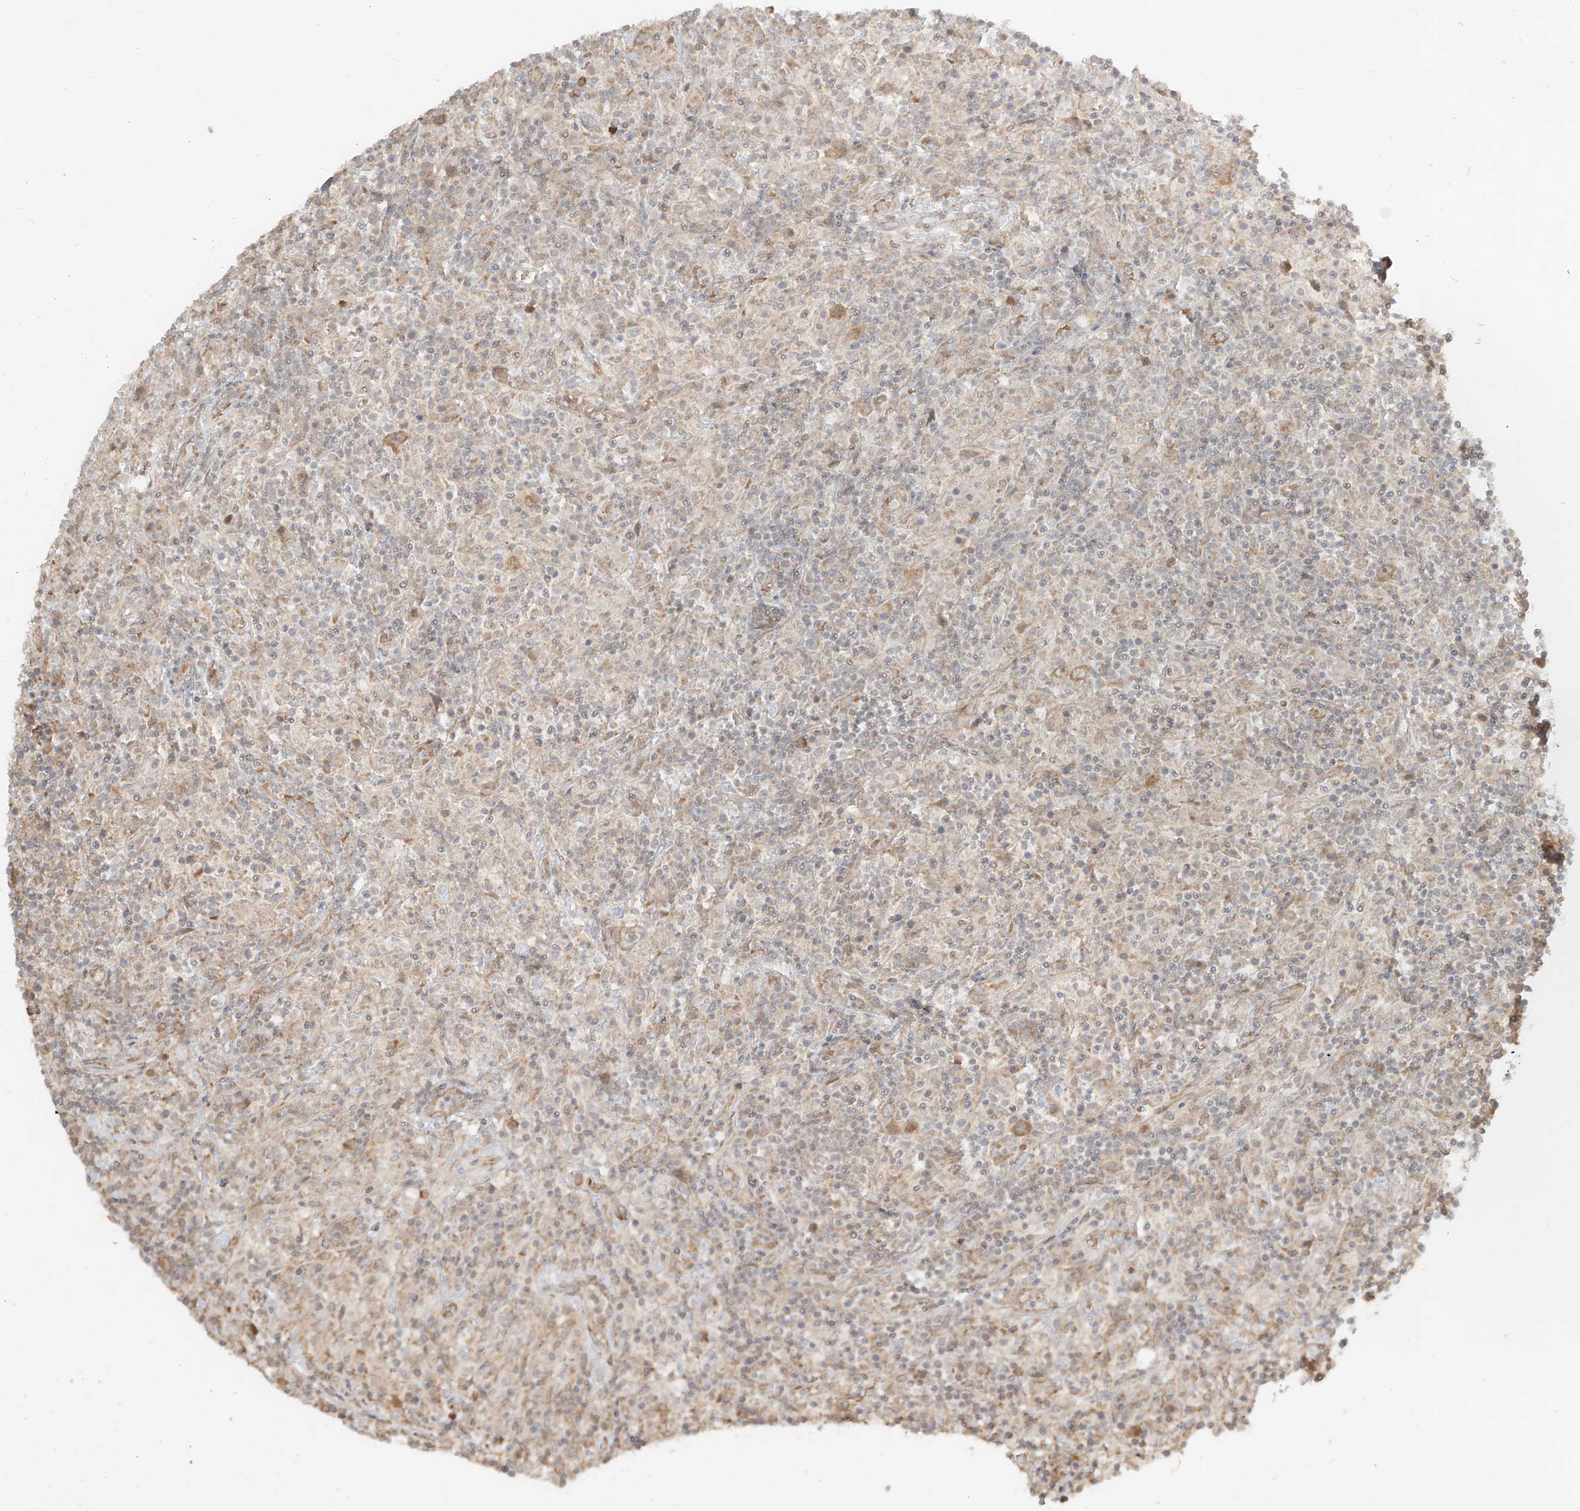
{"staining": {"intensity": "moderate", "quantity": ">75%", "location": "cytoplasmic/membranous"}, "tissue": "lymphoma", "cell_type": "Tumor cells", "image_type": "cancer", "snomed": [{"axis": "morphology", "description": "Hodgkin's disease, NOS"}, {"axis": "topography", "description": "Lymph node"}], "caption": "Protein analysis of lymphoma tissue demonstrates moderate cytoplasmic/membranous expression in about >75% of tumor cells.", "gene": "UBE2K", "patient": {"sex": "male", "age": 70}}